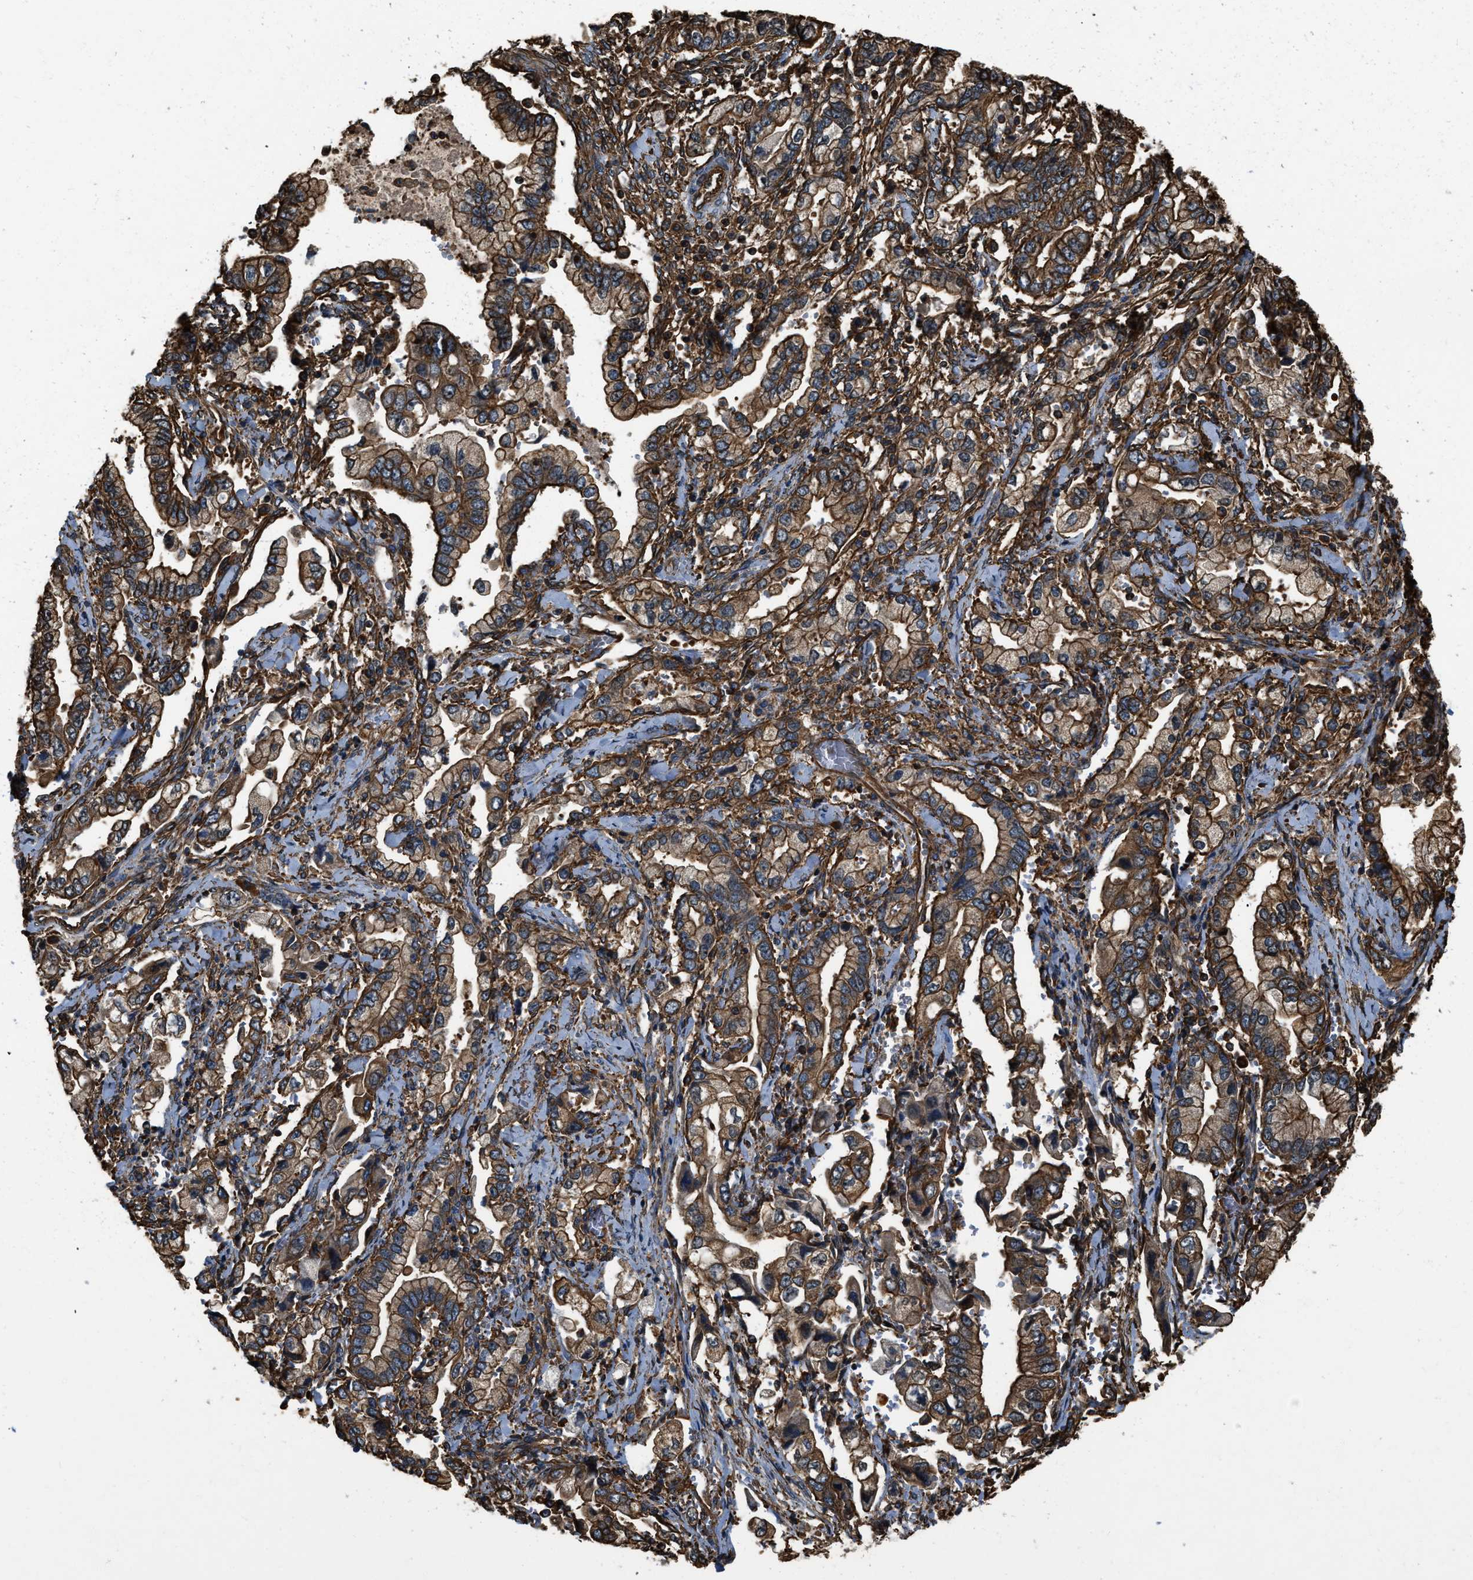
{"staining": {"intensity": "moderate", "quantity": ">75%", "location": "cytoplasmic/membranous"}, "tissue": "stomach cancer", "cell_type": "Tumor cells", "image_type": "cancer", "snomed": [{"axis": "morphology", "description": "Normal tissue, NOS"}, {"axis": "morphology", "description": "Adenocarcinoma, NOS"}, {"axis": "topography", "description": "Stomach"}], "caption": "Human stomach cancer stained with a protein marker reveals moderate staining in tumor cells.", "gene": "YARS1", "patient": {"sex": "male", "age": 62}}